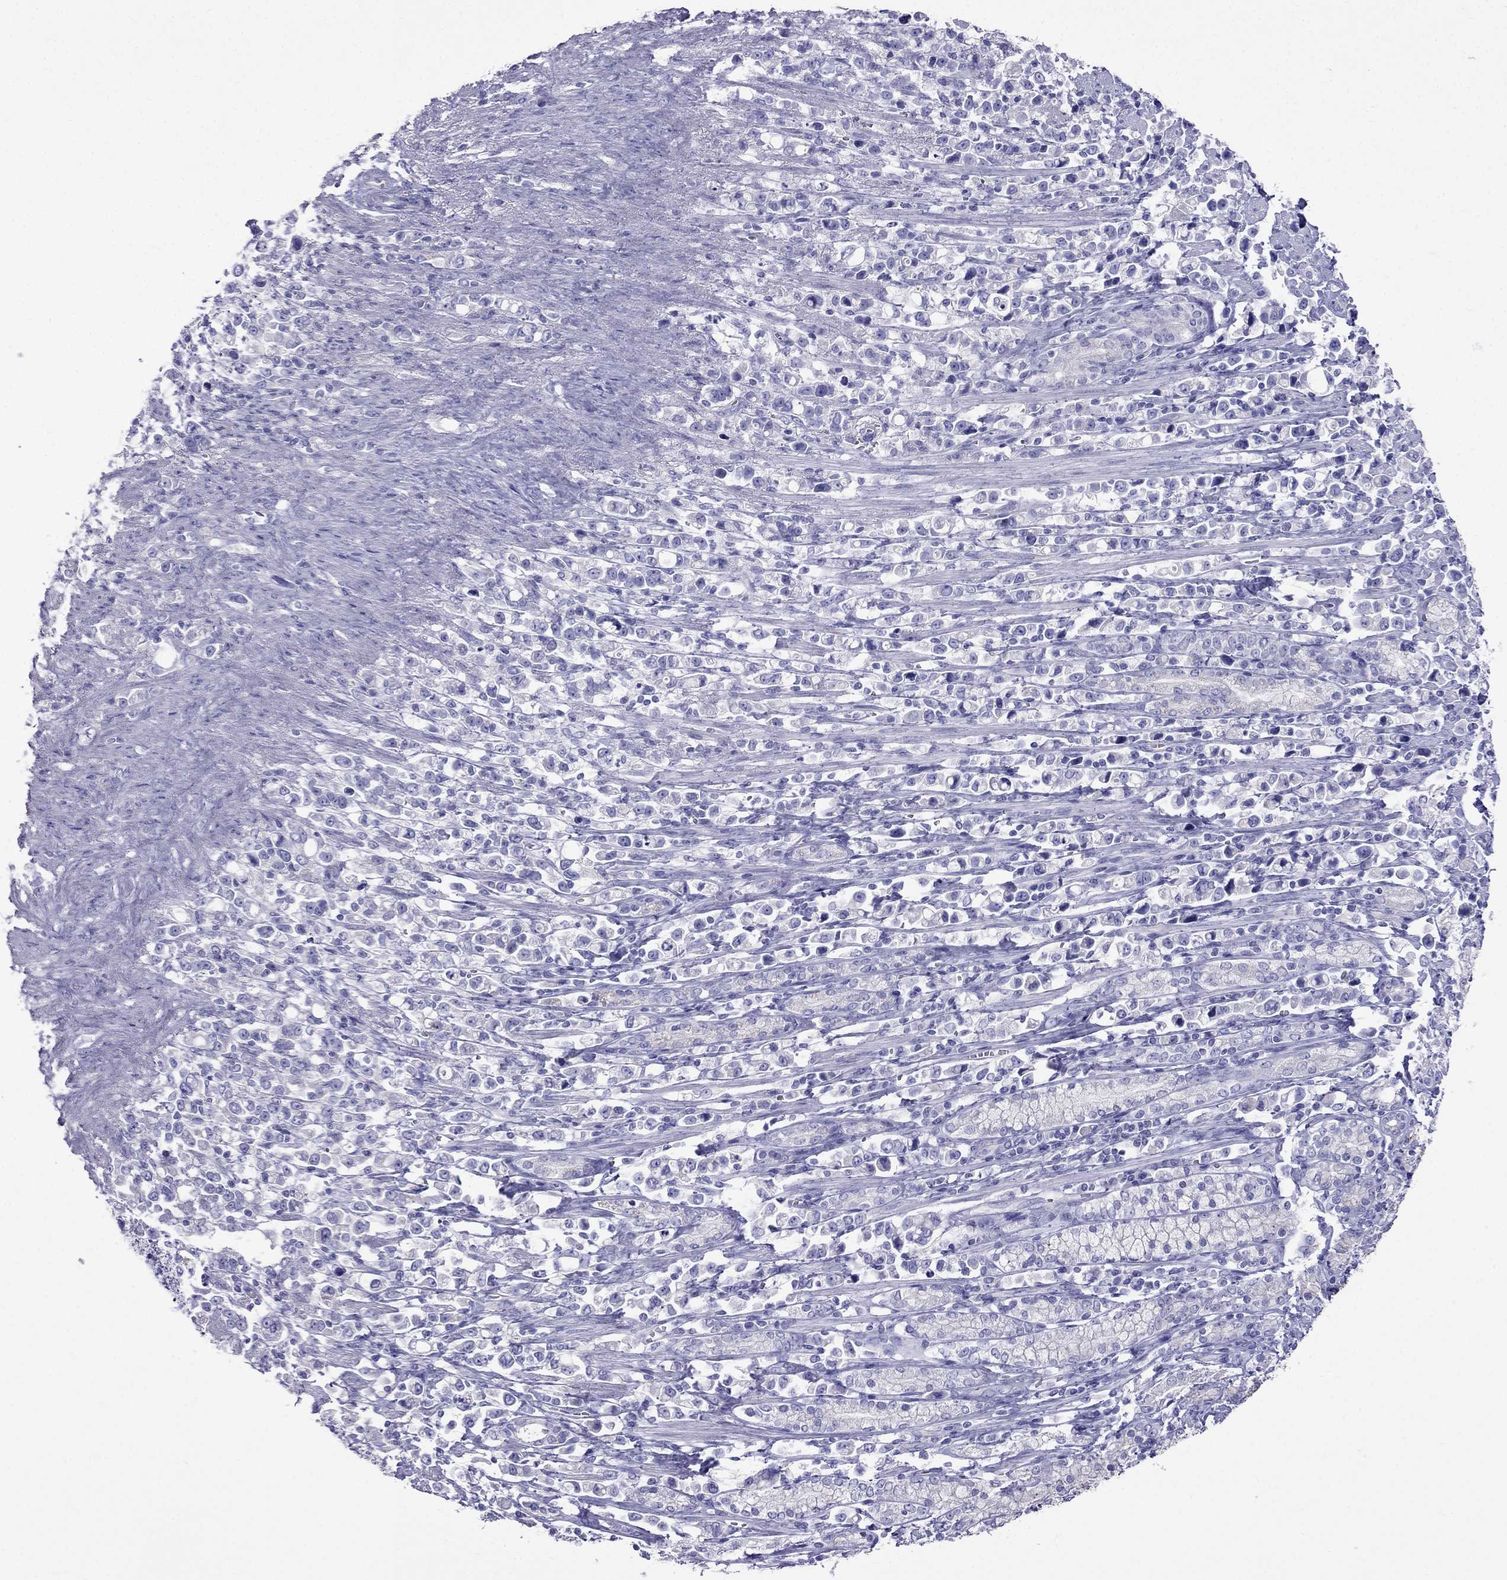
{"staining": {"intensity": "negative", "quantity": "none", "location": "none"}, "tissue": "stomach cancer", "cell_type": "Tumor cells", "image_type": "cancer", "snomed": [{"axis": "morphology", "description": "Adenocarcinoma, NOS"}, {"axis": "topography", "description": "Stomach"}], "caption": "DAB immunohistochemical staining of human adenocarcinoma (stomach) reveals no significant staining in tumor cells. (DAB immunohistochemistry (IHC) visualized using brightfield microscopy, high magnification).", "gene": "TDRD1", "patient": {"sex": "male", "age": 63}}